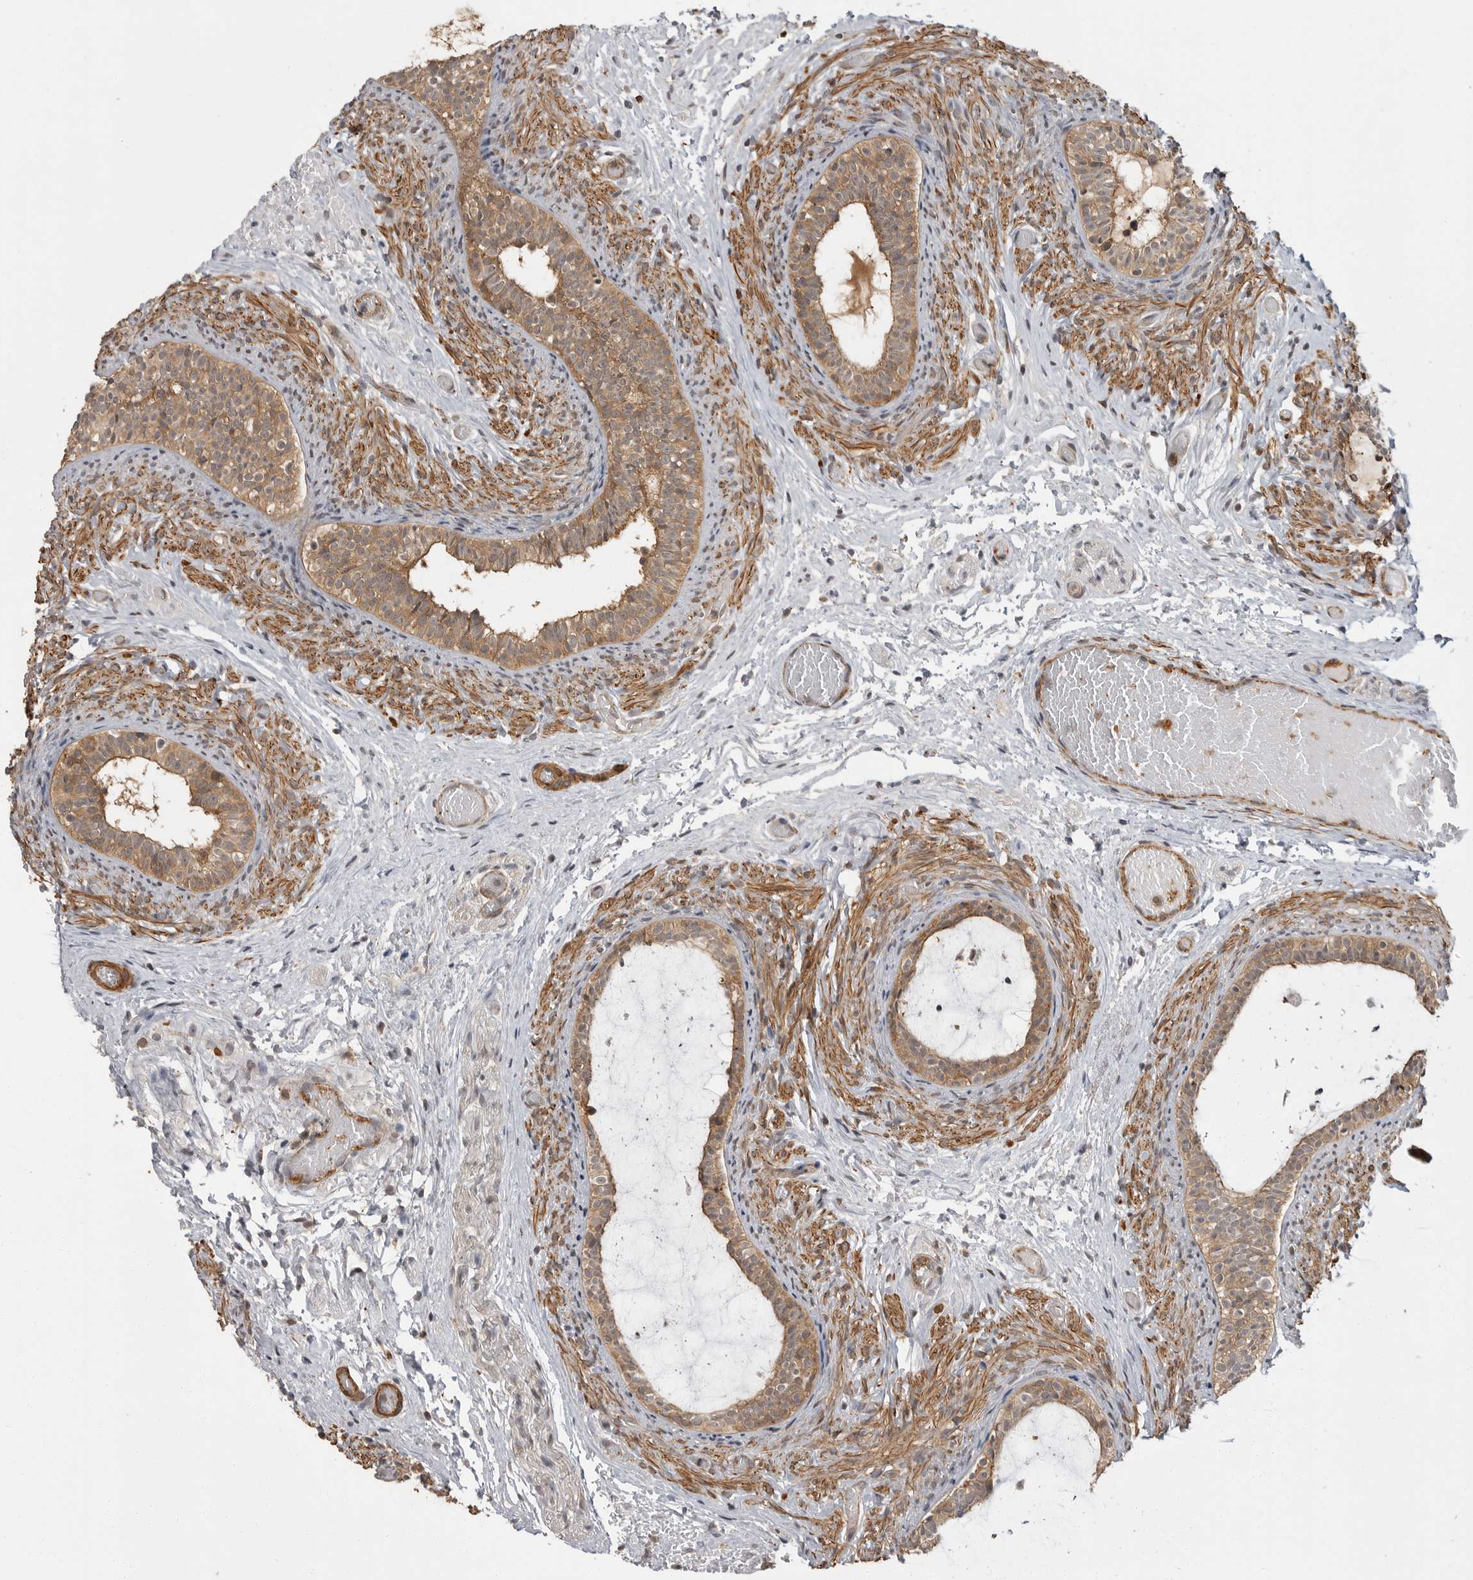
{"staining": {"intensity": "strong", "quantity": "25%-75%", "location": "cytoplasmic/membranous,nuclear"}, "tissue": "epididymis", "cell_type": "Glandular cells", "image_type": "normal", "snomed": [{"axis": "morphology", "description": "Normal tissue, NOS"}, {"axis": "topography", "description": "Epididymis"}], "caption": "Protein expression by immunohistochemistry displays strong cytoplasmic/membranous,nuclear expression in about 25%-75% of glandular cells in benign epididymis.", "gene": "ERN1", "patient": {"sex": "male", "age": 5}}